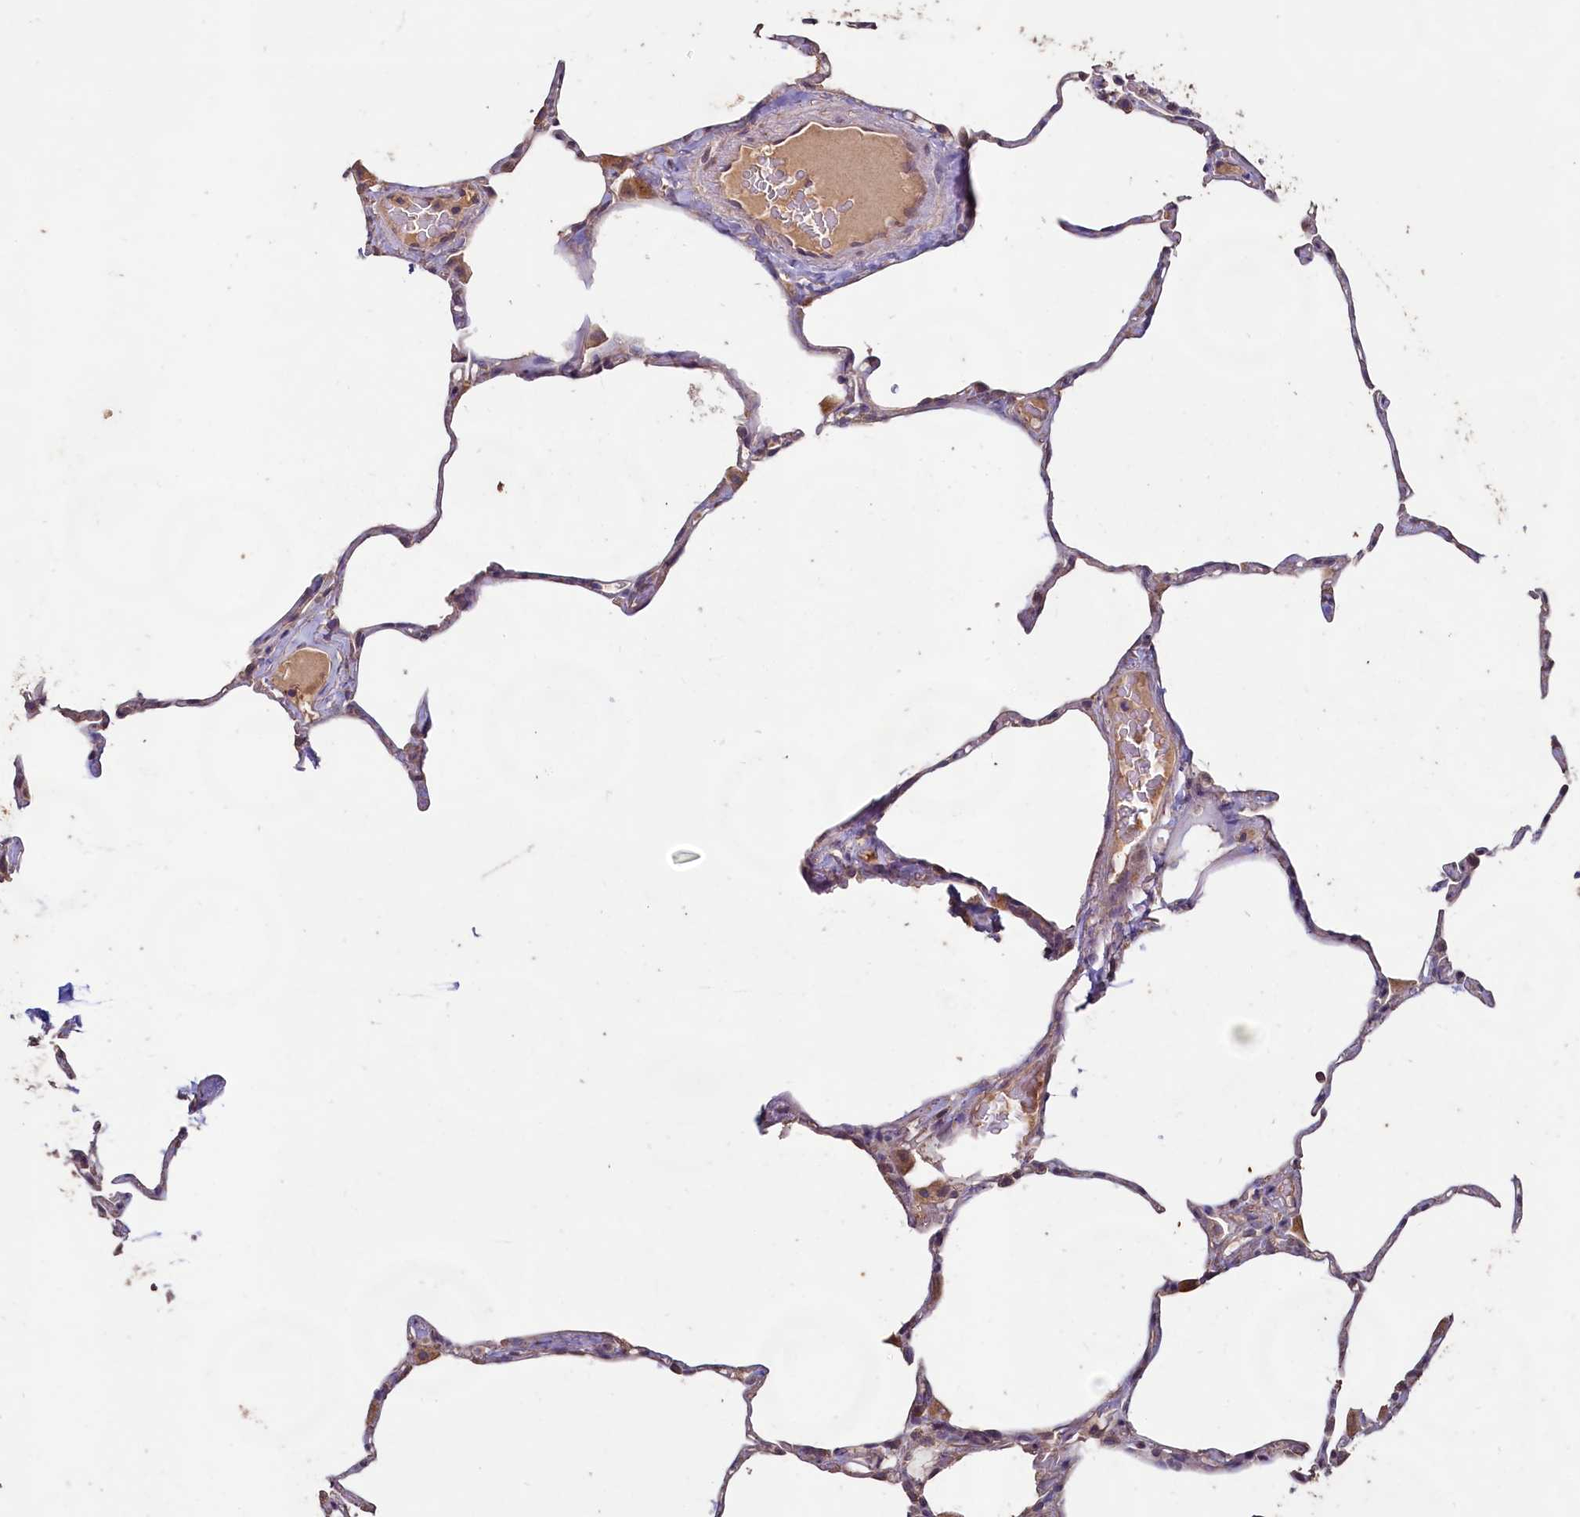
{"staining": {"intensity": "negative", "quantity": "none", "location": "none"}, "tissue": "lung", "cell_type": "Alveolar cells", "image_type": "normal", "snomed": [{"axis": "morphology", "description": "Normal tissue, NOS"}, {"axis": "topography", "description": "Lung"}], "caption": "Immunohistochemical staining of normal human lung displays no significant positivity in alveolar cells.", "gene": "FUNDC1", "patient": {"sex": "male", "age": 65}}